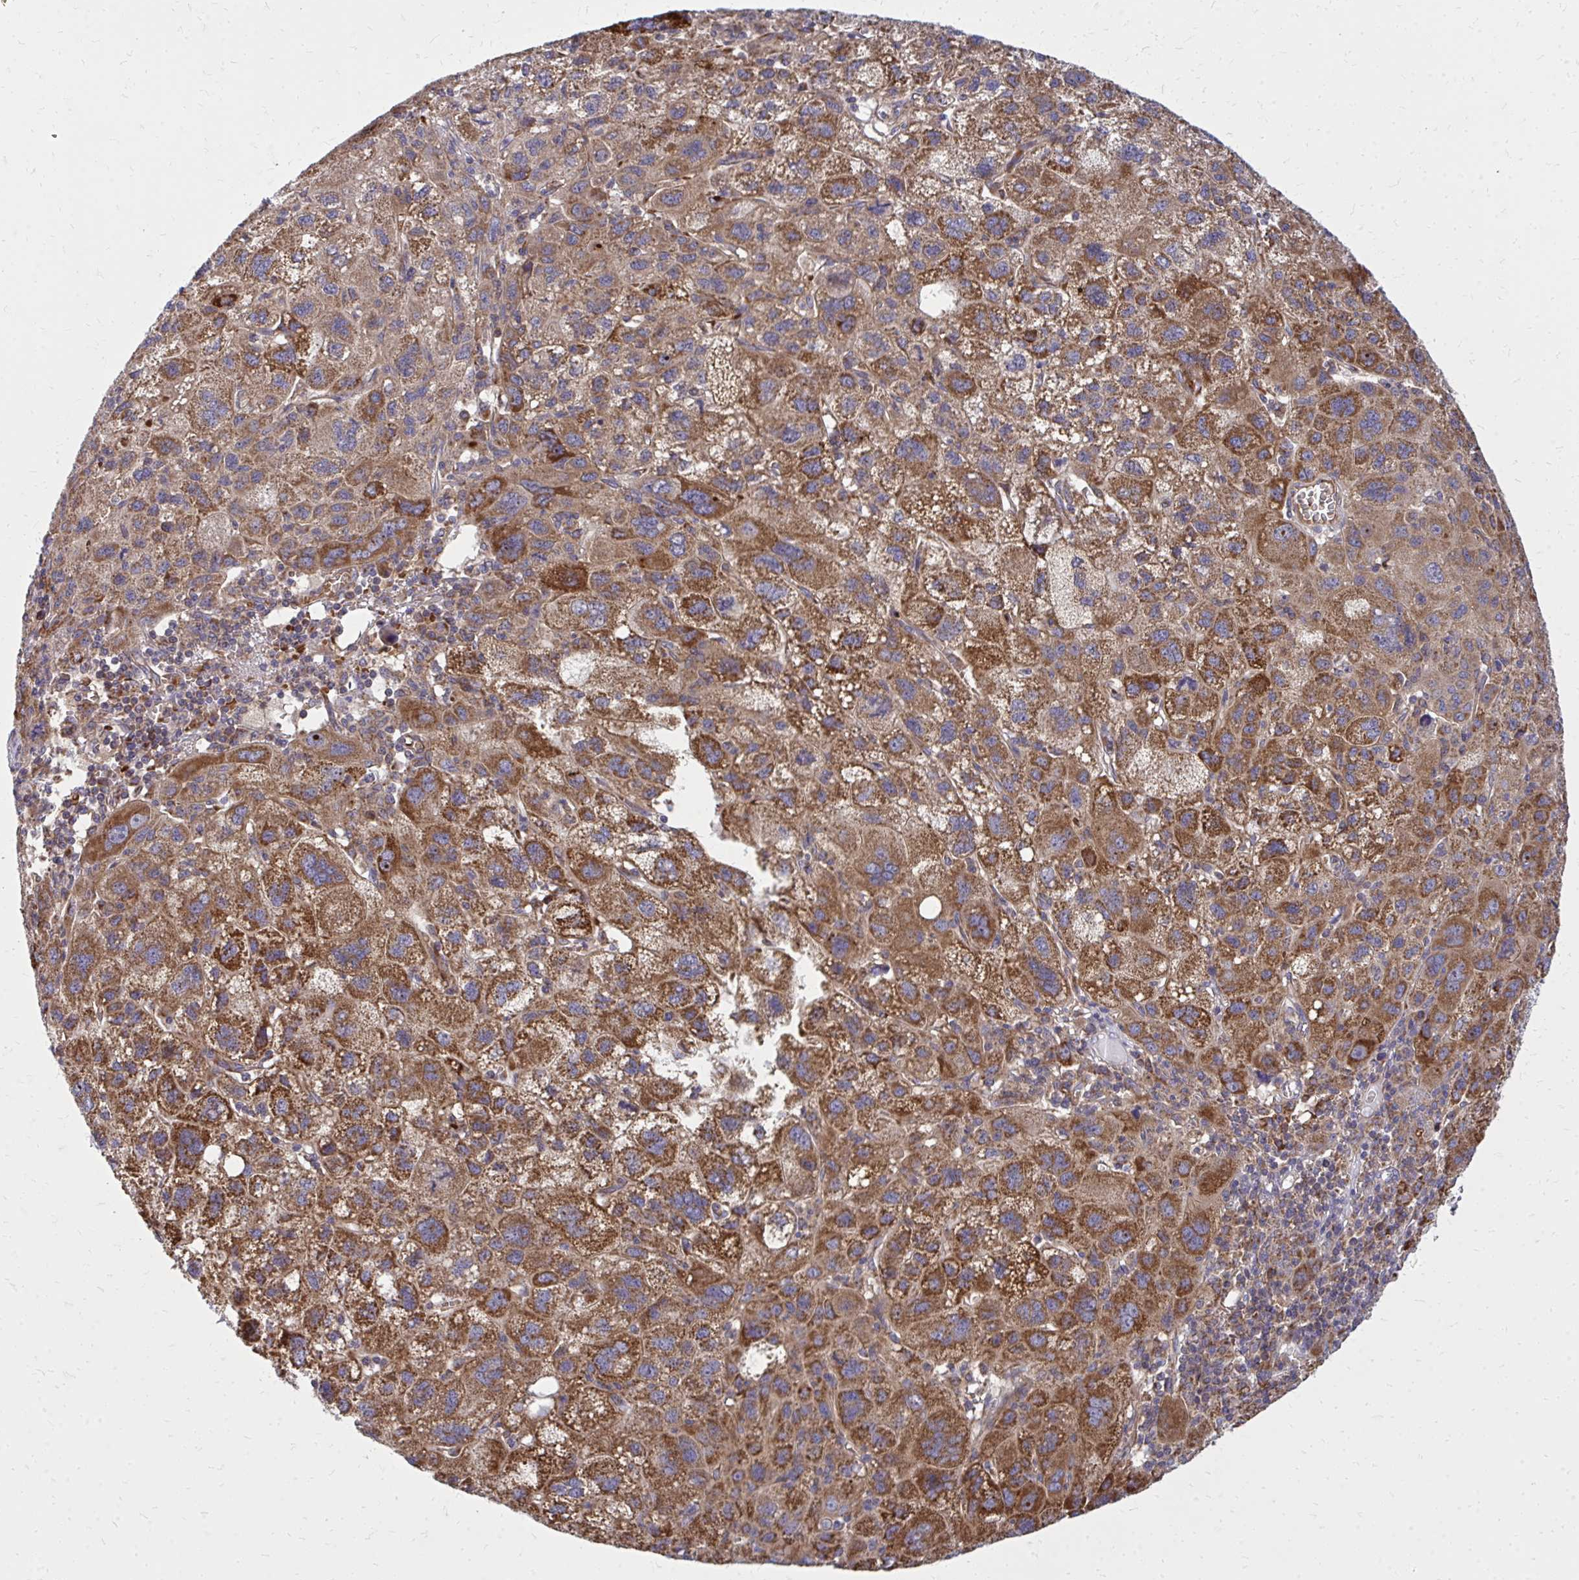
{"staining": {"intensity": "strong", "quantity": ">75%", "location": "cytoplasmic/membranous"}, "tissue": "liver cancer", "cell_type": "Tumor cells", "image_type": "cancer", "snomed": [{"axis": "morphology", "description": "Carcinoma, Hepatocellular, NOS"}, {"axis": "topography", "description": "Liver"}], "caption": "This histopathology image displays IHC staining of liver cancer, with high strong cytoplasmic/membranous positivity in approximately >75% of tumor cells.", "gene": "PDK4", "patient": {"sex": "female", "age": 77}}